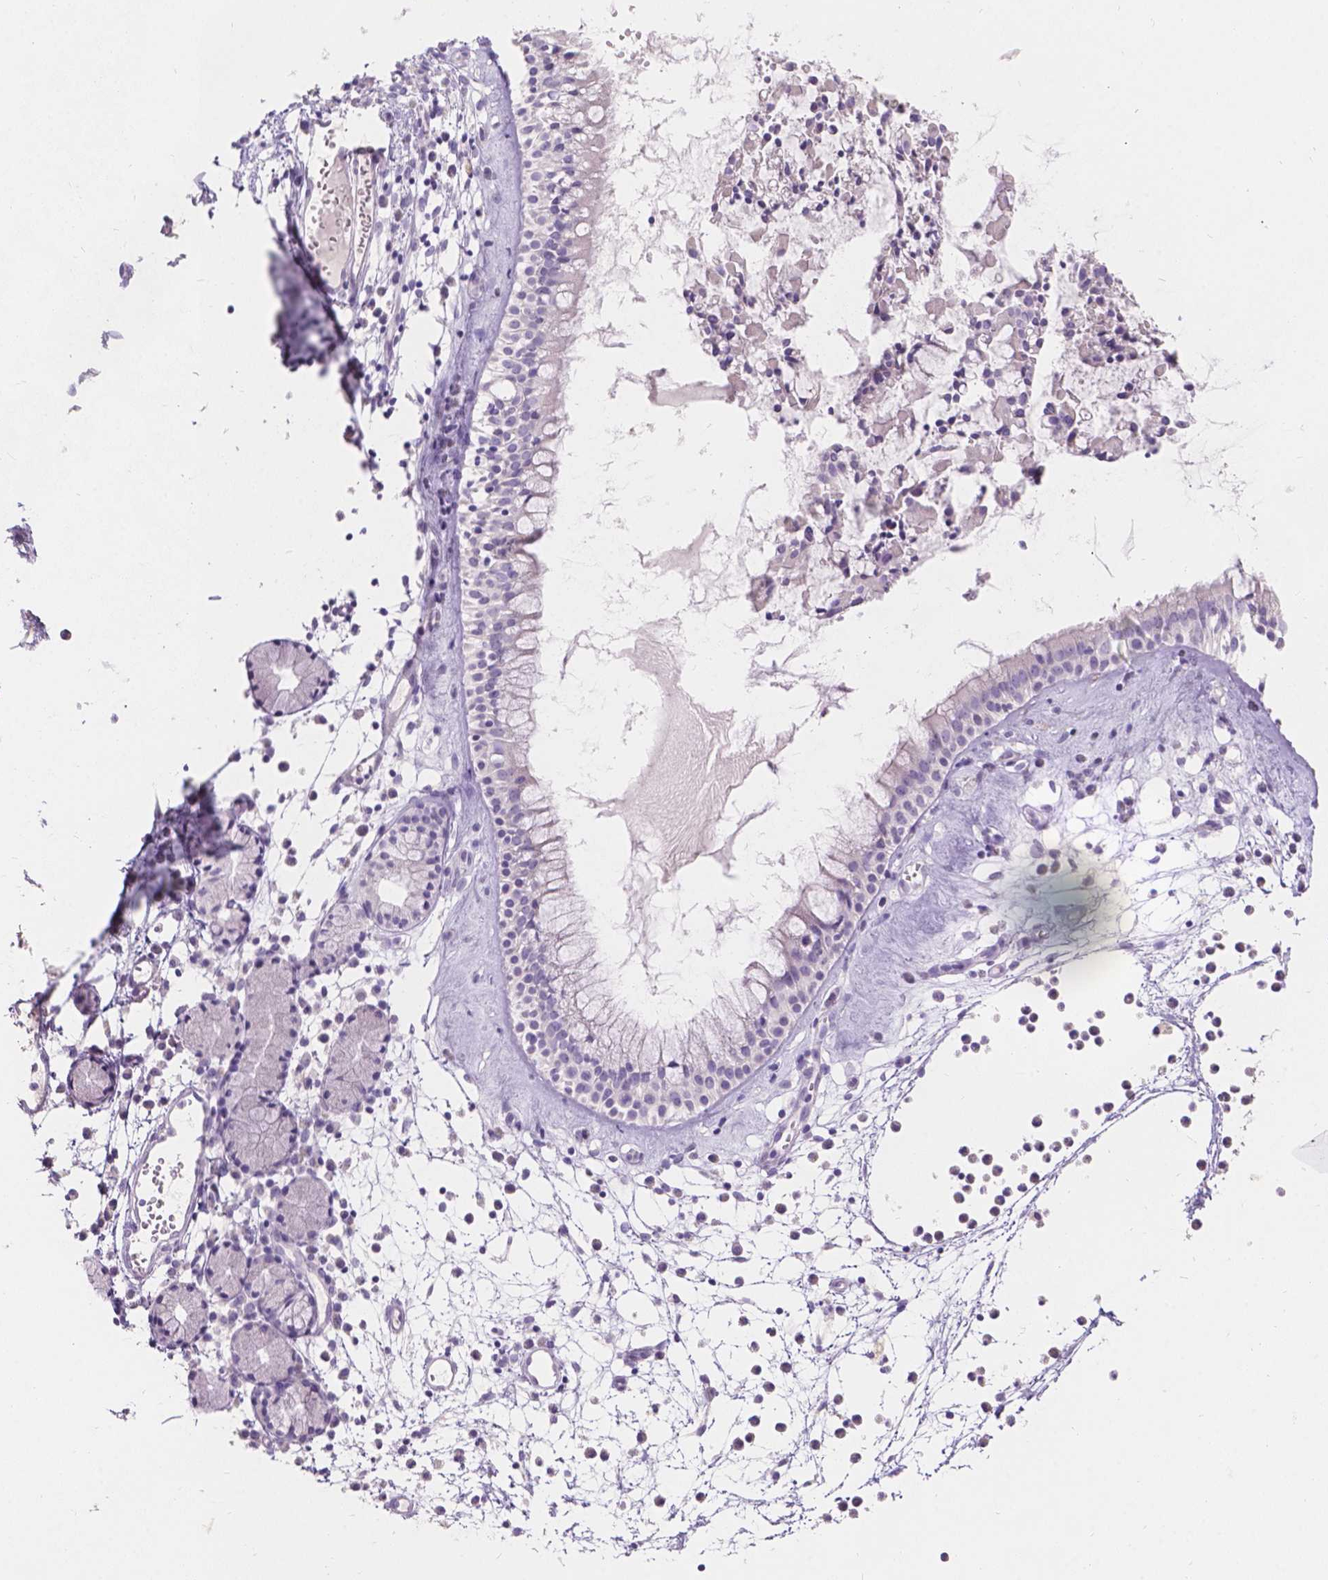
{"staining": {"intensity": "negative", "quantity": "none", "location": "none"}, "tissue": "nasopharynx", "cell_type": "Respiratory epithelial cells", "image_type": "normal", "snomed": [{"axis": "morphology", "description": "Normal tissue, NOS"}, {"axis": "topography", "description": "Nasopharynx"}], "caption": "The immunohistochemistry photomicrograph has no significant positivity in respiratory epithelial cells of nasopharynx.", "gene": "HTN3", "patient": {"sex": "female", "age": 85}}